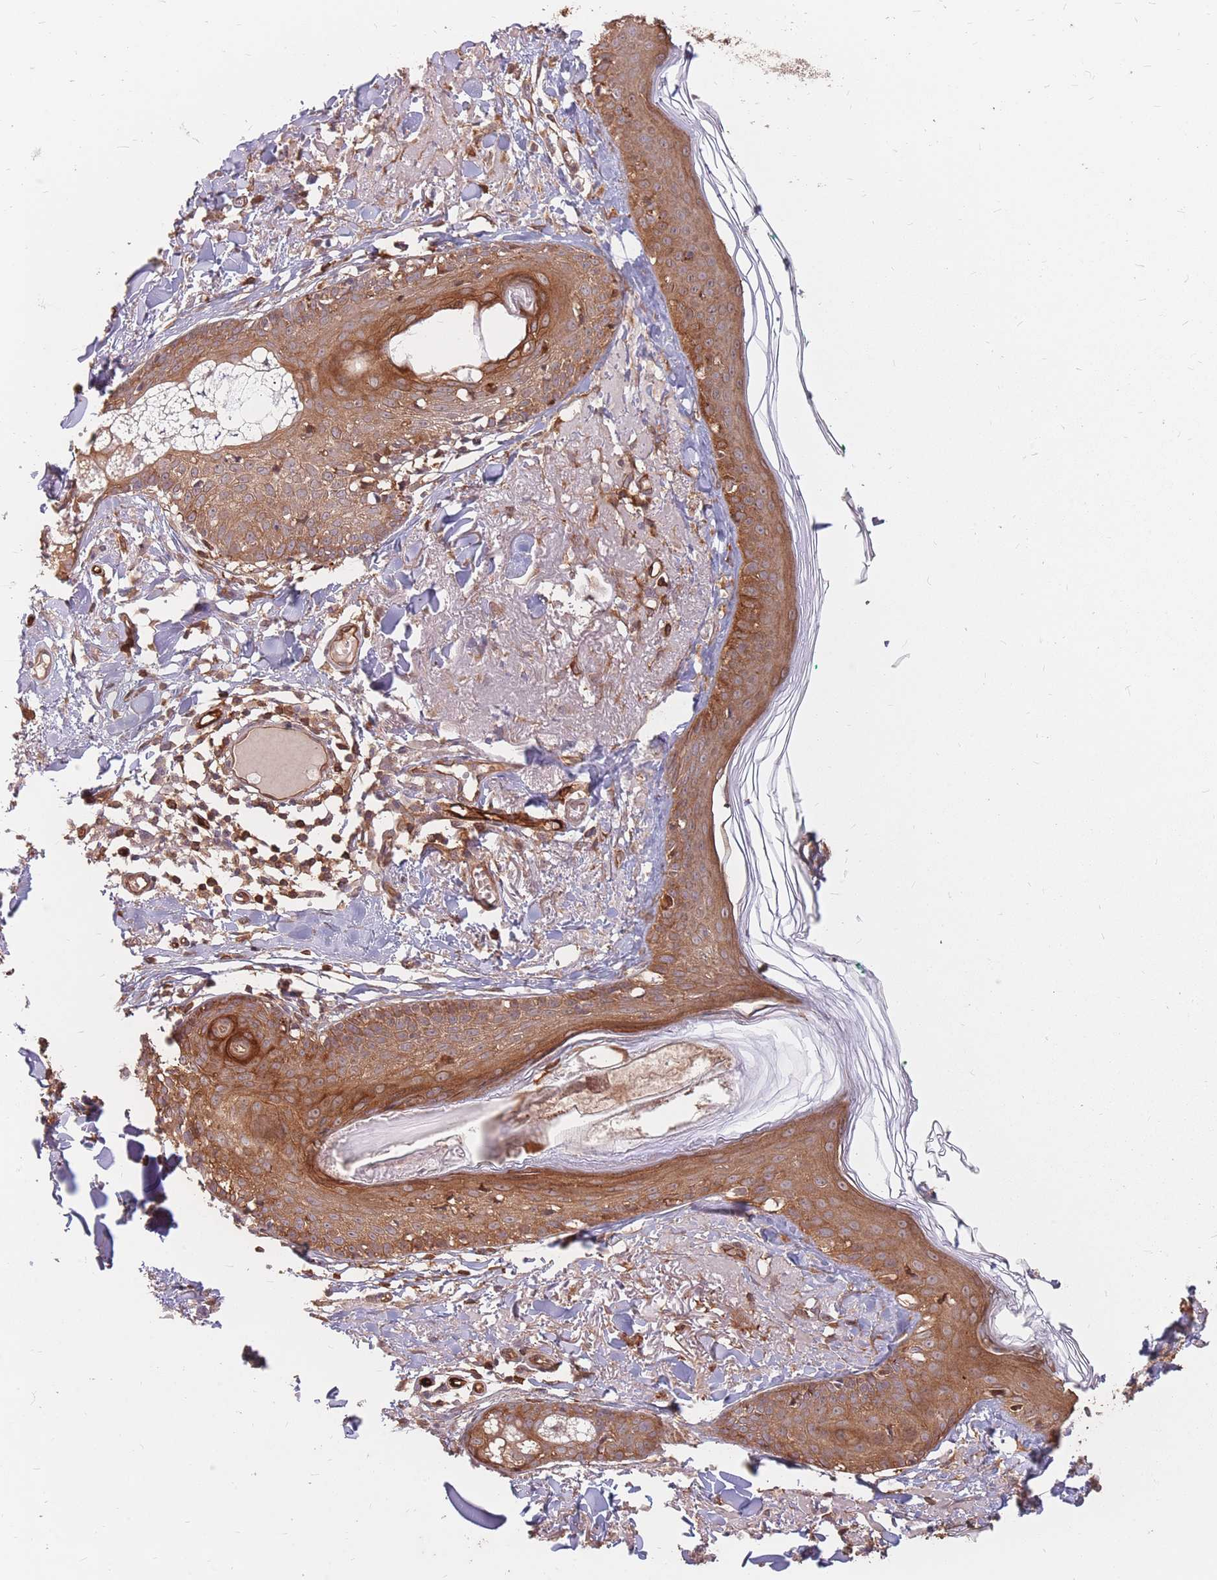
{"staining": {"intensity": "moderate", "quantity": ">75%", "location": "cytoplasmic/membranous"}, "tissue": "skin", "cell_type": "Fibroblasts", "image_type": "normal", "snomed": [{"axis": "morphology", "description": "Normal tissue, NOS"}, {"axis": "morphology", "description": "Malignant melanoma, NOS"}, {"axis": "topography", "description": "Skin"}], "caption": "Moderate cytoplasmic/membranous staining for a protein is identified in about >75% of fibroblasts of unremarkable skin using immunohistochemistry.", "gene": "PLS3", "patient": {"sex": "male", "age": 80}}